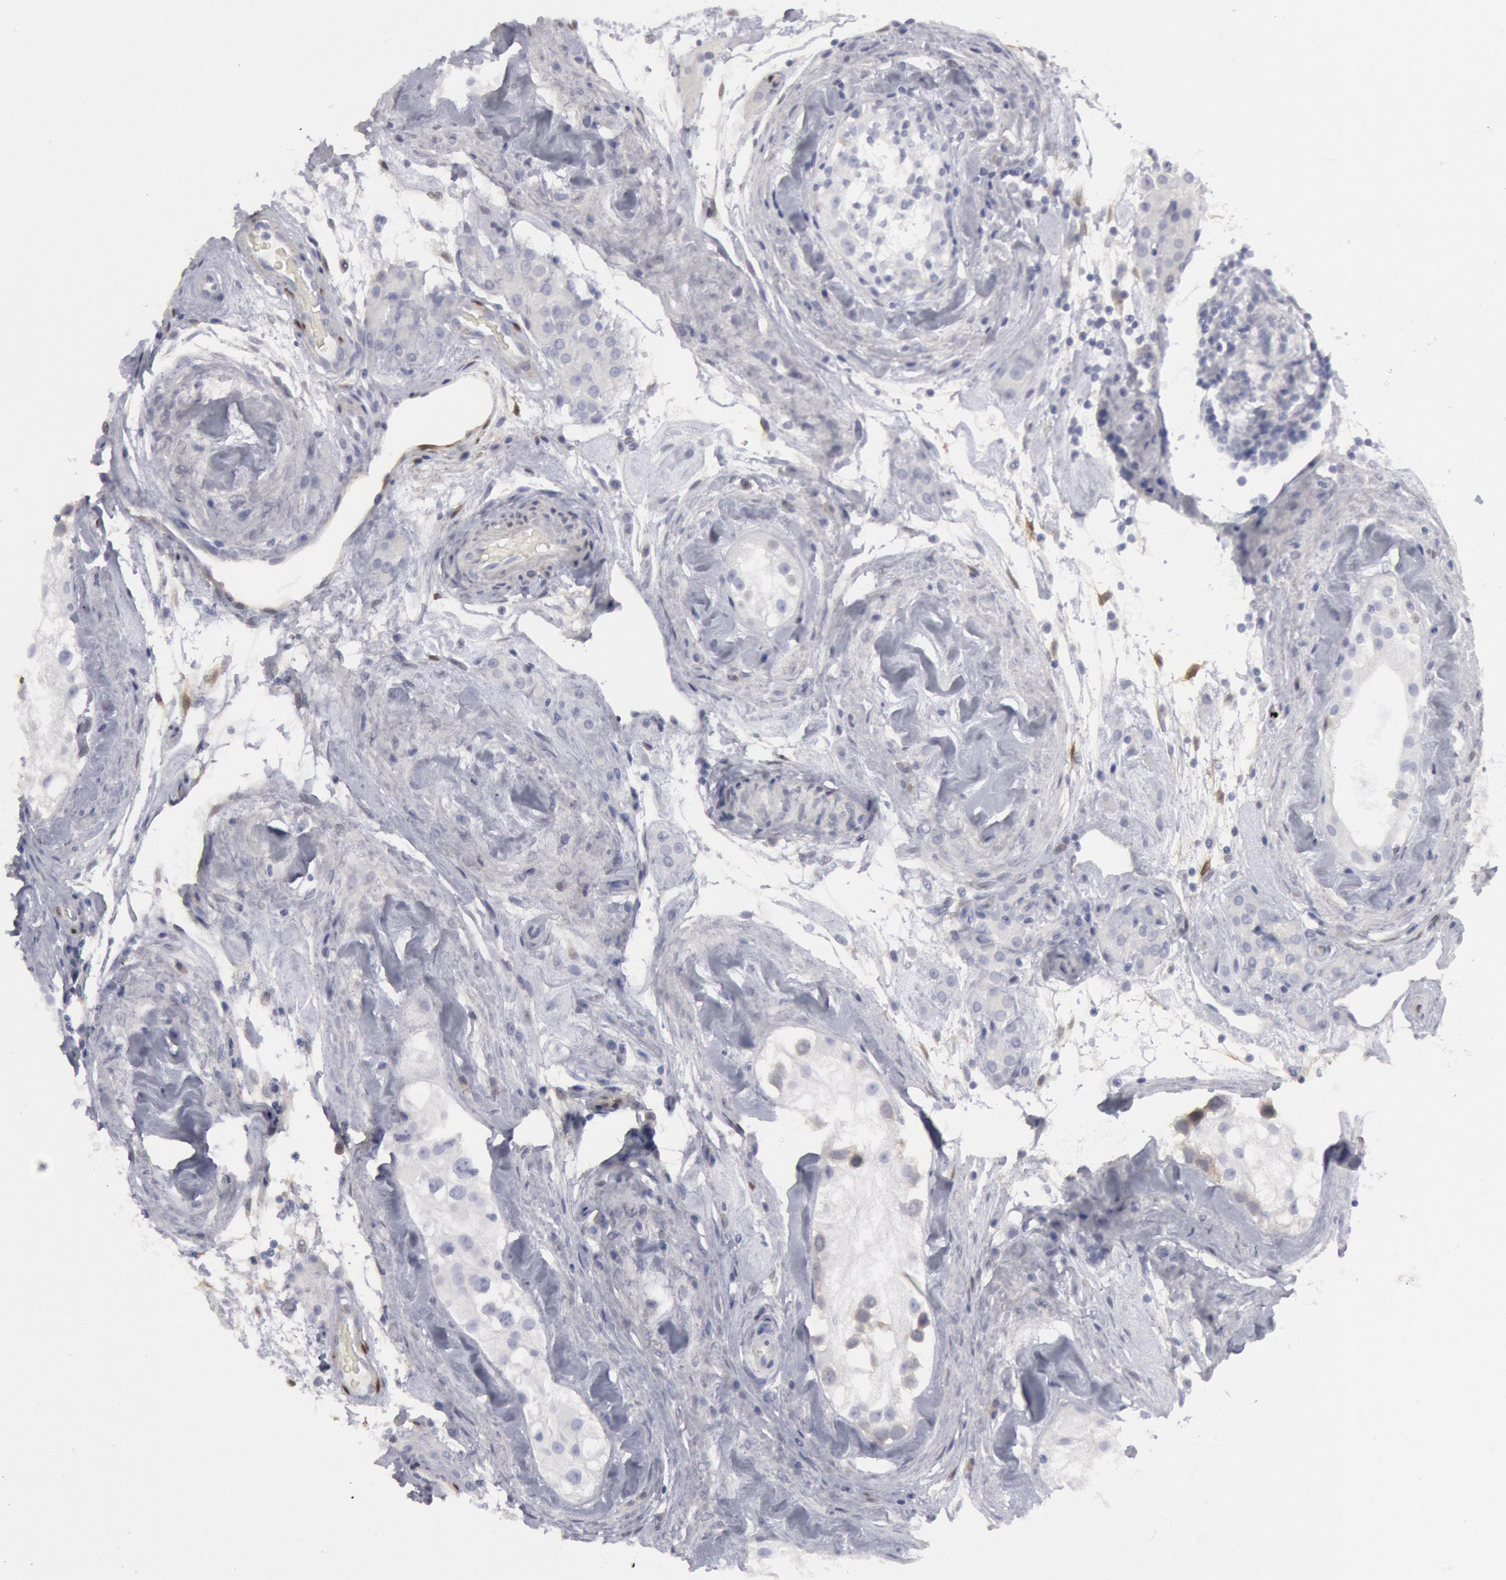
{"staining": {"intensity": "negative", "quantity": "none", "location": "none"}, "tissue": "testis", "cell_type": "Cells in seminiferous ducts", "image_type": "normal", "snomed": [{"axis": "morphology", "description": "Normal tissue, NOS"}, {"axis": "topography", "description": "Testis"}], "caption": "Immunohistochemistry of normal human testis displays no positivity in cells in seminiferous ducts.", "gene": "FHL1", "patient": {"sex": "male", "age": 46}}